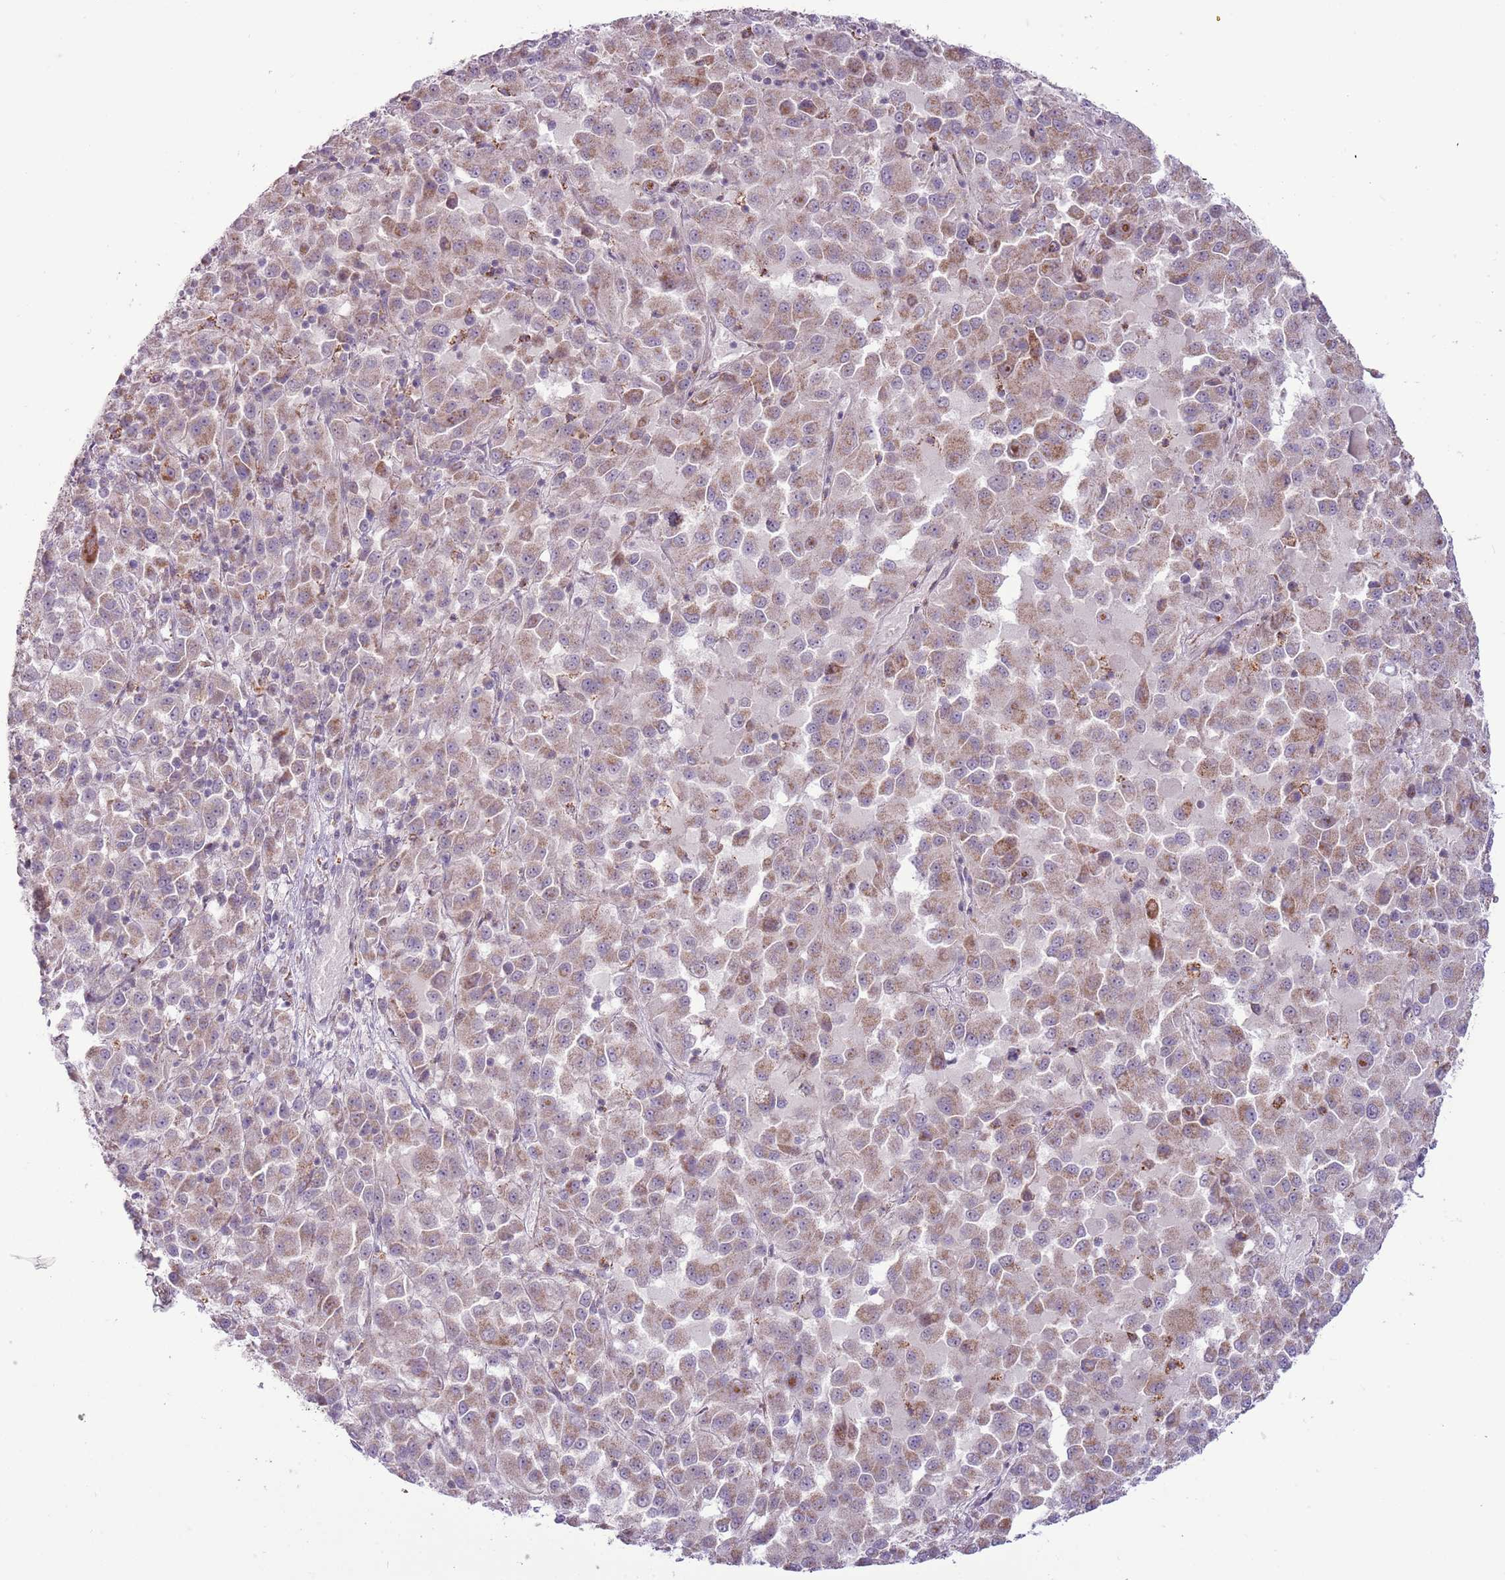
{"staining": {"intensity": "weak", "quantity": "25%-75%", "location": "cytoplasmic/membranous"}, "tissue": "melanoma", "cell_type": "Tumor cells", "image_type": "cancer", "snomed": [{"axis": "morphology", "description": "Malignant melanoma, Metastatic site"}, {"axis": "topography", "description": "Lung"}], "caption": "Protein staining of melanoma tissue exhibits weak cytoplasmic/membranous positivity in about 25%-75% of tumor cells.", "gene": "MLLT11", "patient": {"sex": "male", "age": 64}}